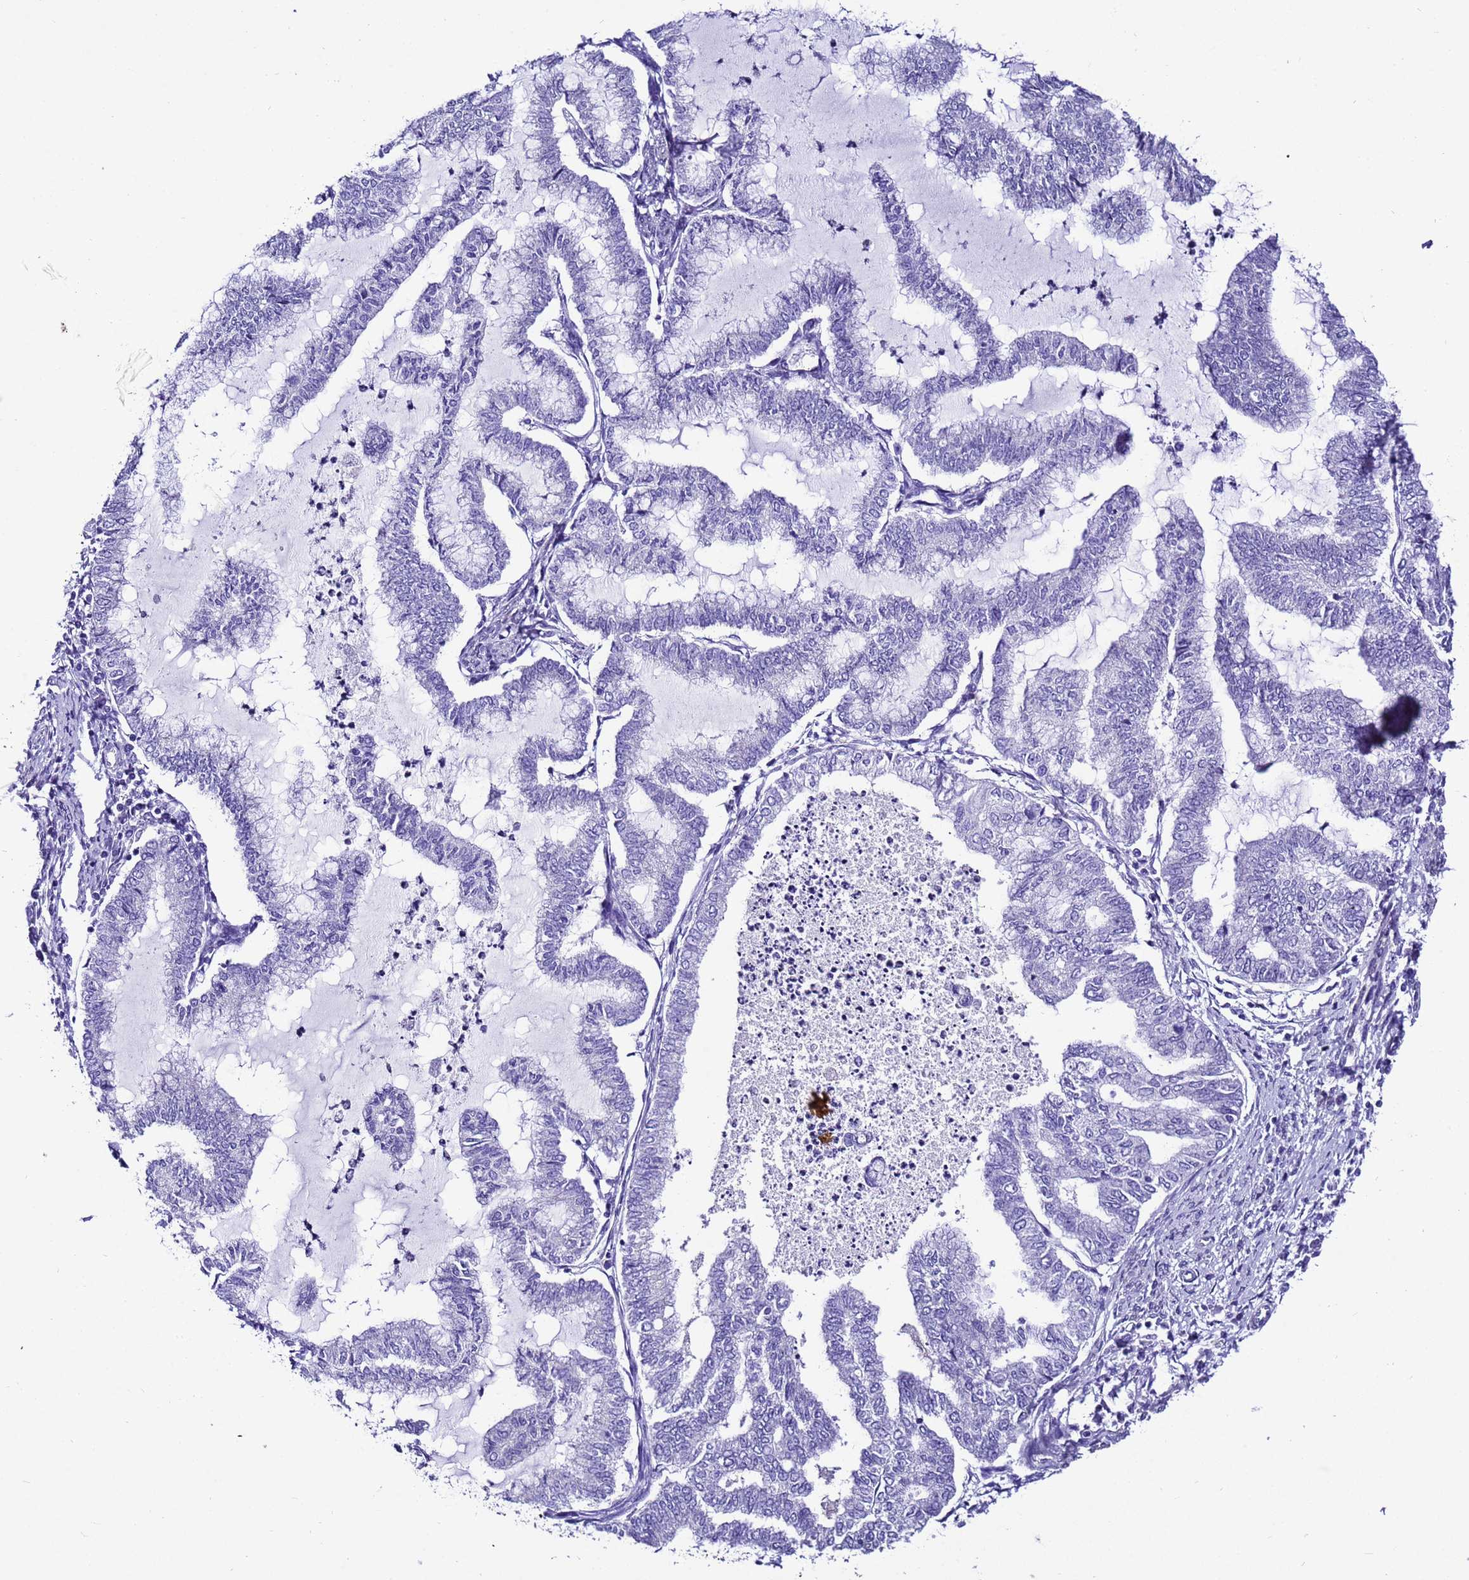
{"staining": {"intensity": "negative", "quantity": "none", "location": "none"}, "tissue": "endometrial cancer", "cell_type": "Tumor cells", "image_type": "cancer", "snomed": [{"axis": "morphology", "description": "Adenocarcinoma, NOS"}, {"axis": "topography", "description": "Endometrium"}], "caption": "This is a image of IHC staining of endometrial cancer, which shows no positivity in tumor cells. Nuclei are stained in blue.", "gene": "ZNF417", "patient": {"sex": "female", "age": 79}}